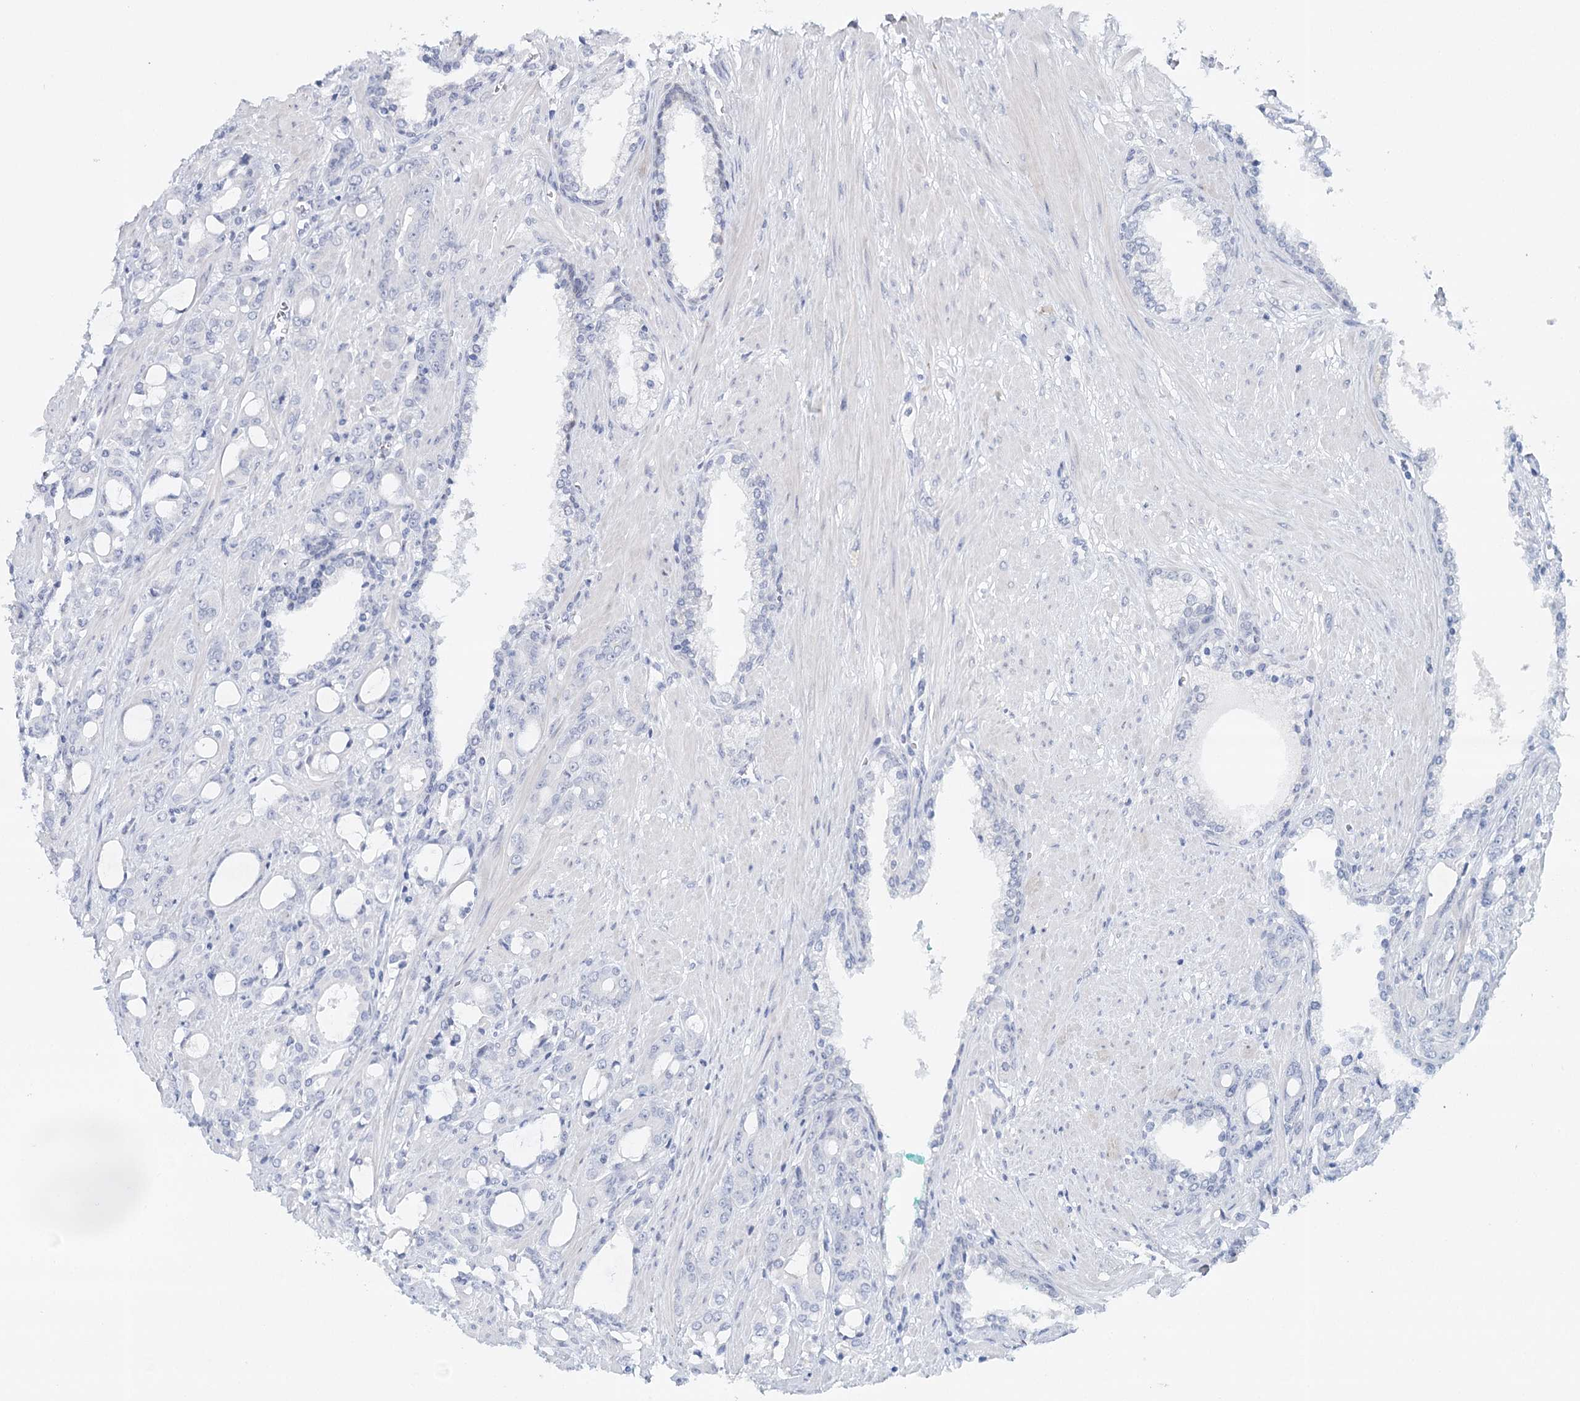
{"staining": {"intensity": "negative", "quantity": "none", "location": "none"}, "tissue": "prostate cancer", "cell_type": "Tumor cells", "image_type": "cancer", "snomed": [{"axis": "morphology", "description": "Adenocarcinoma, High grade"}, {"axis": "topography", "description": "Prostate"}], "caption": "High power microscopy photomicrograph of an immunohistochemistry micrograph of prostate high-grade adenocarcinoma, revealing no significant positivity in tumor cells.", "gene": "HSPA4L", "patient": {"sex": "male", "age": 72}}